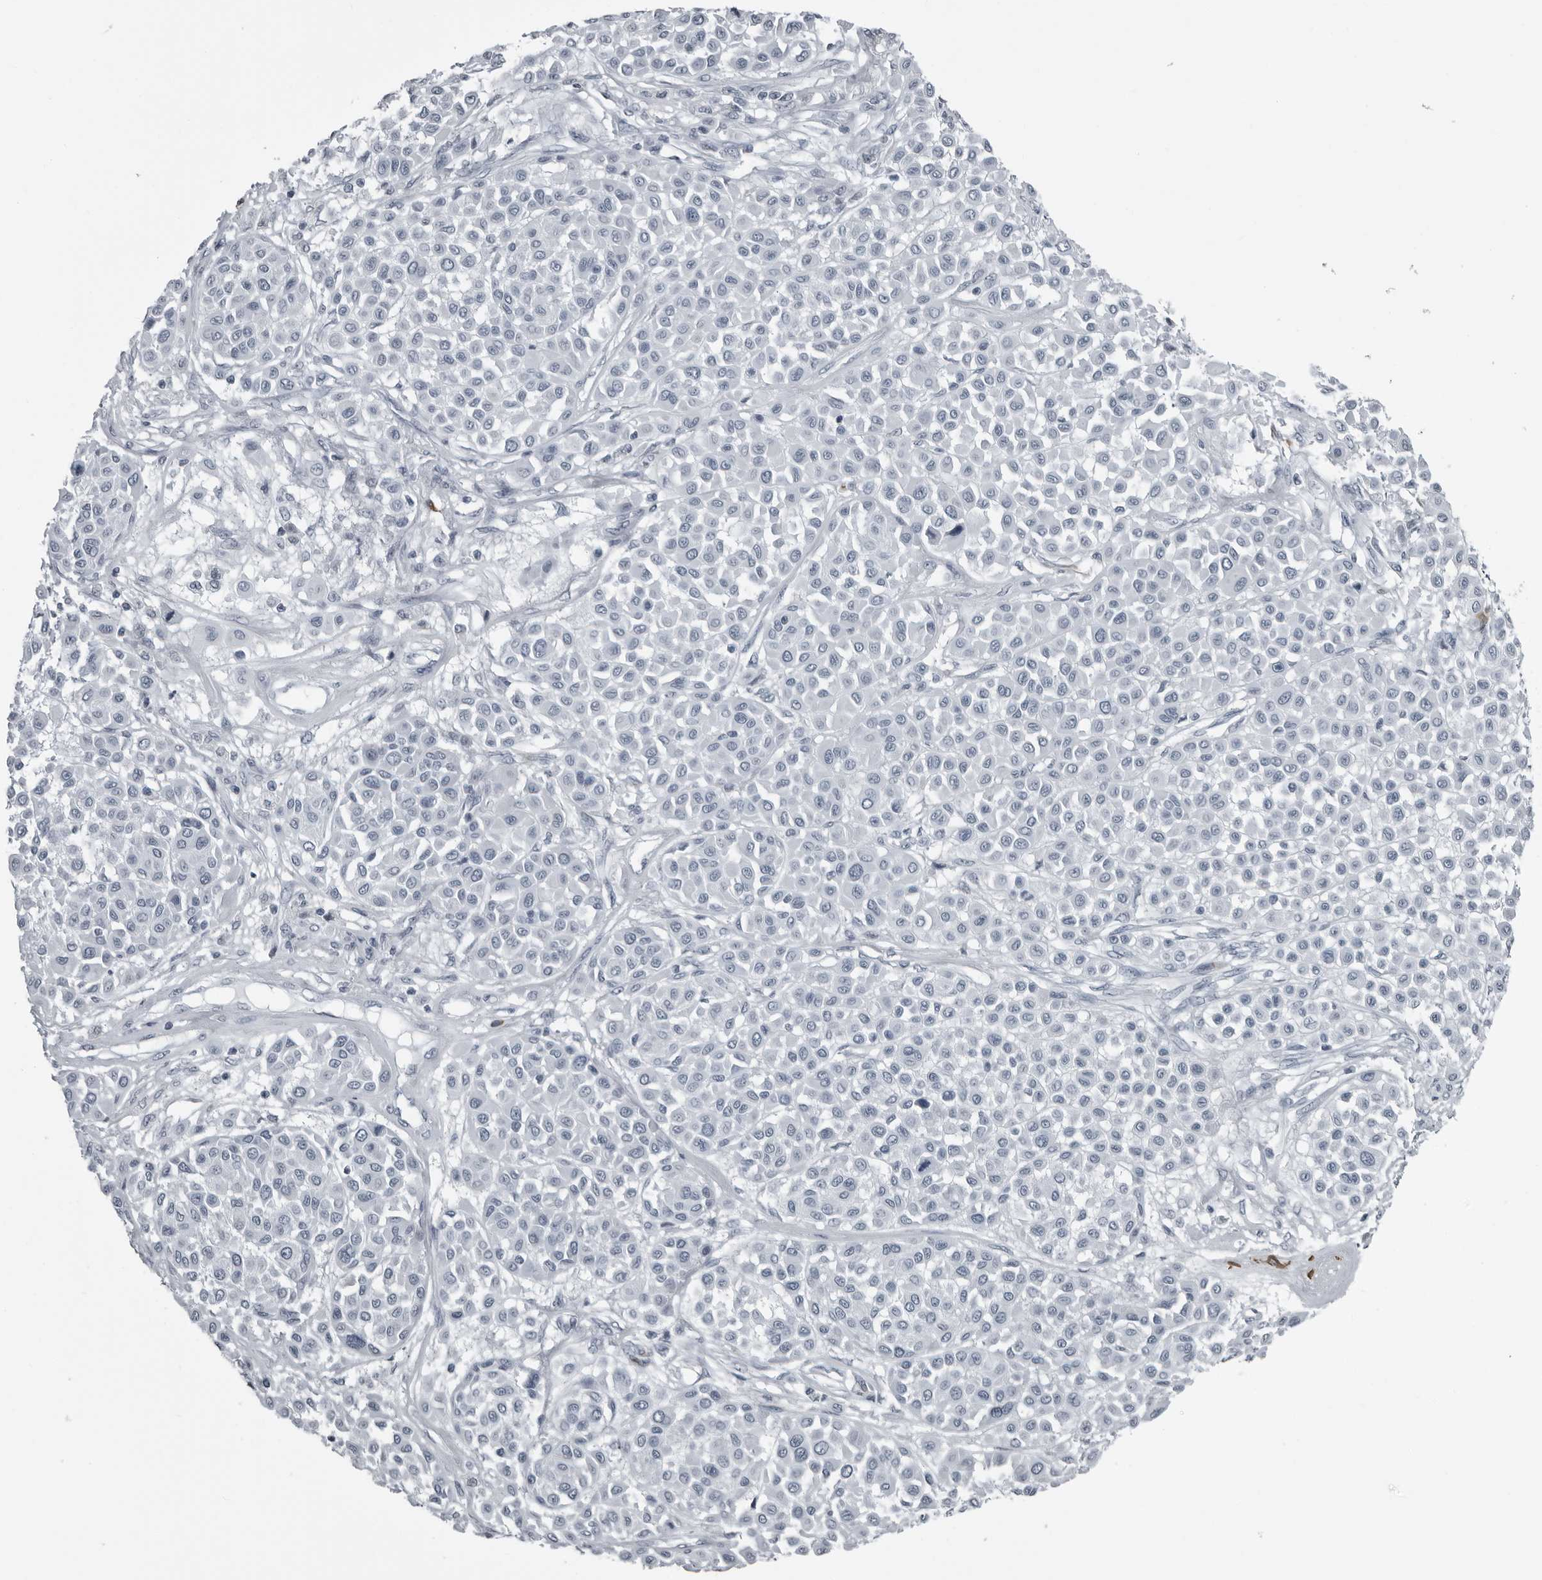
{"staining": {"intensity": "negative", "quantity": "none", "location": "none"}, "tissue": "melanoma", "cell_type": "Tumor cells", "image_type": "cancer", "snomed": [{"axis": "morphology", "description": "Malignant melanoma, Metastatic site"}, {"axis": "topography", "description": "Soft tissue"}], "caption": "IHC photomicrograph of malignant melanoma (metastatic site) stained for a protein (brown), which exhibits no positivity in tumor cells.", "gene": "RTCA", "patient": {"sex": "male", "age": 41}}